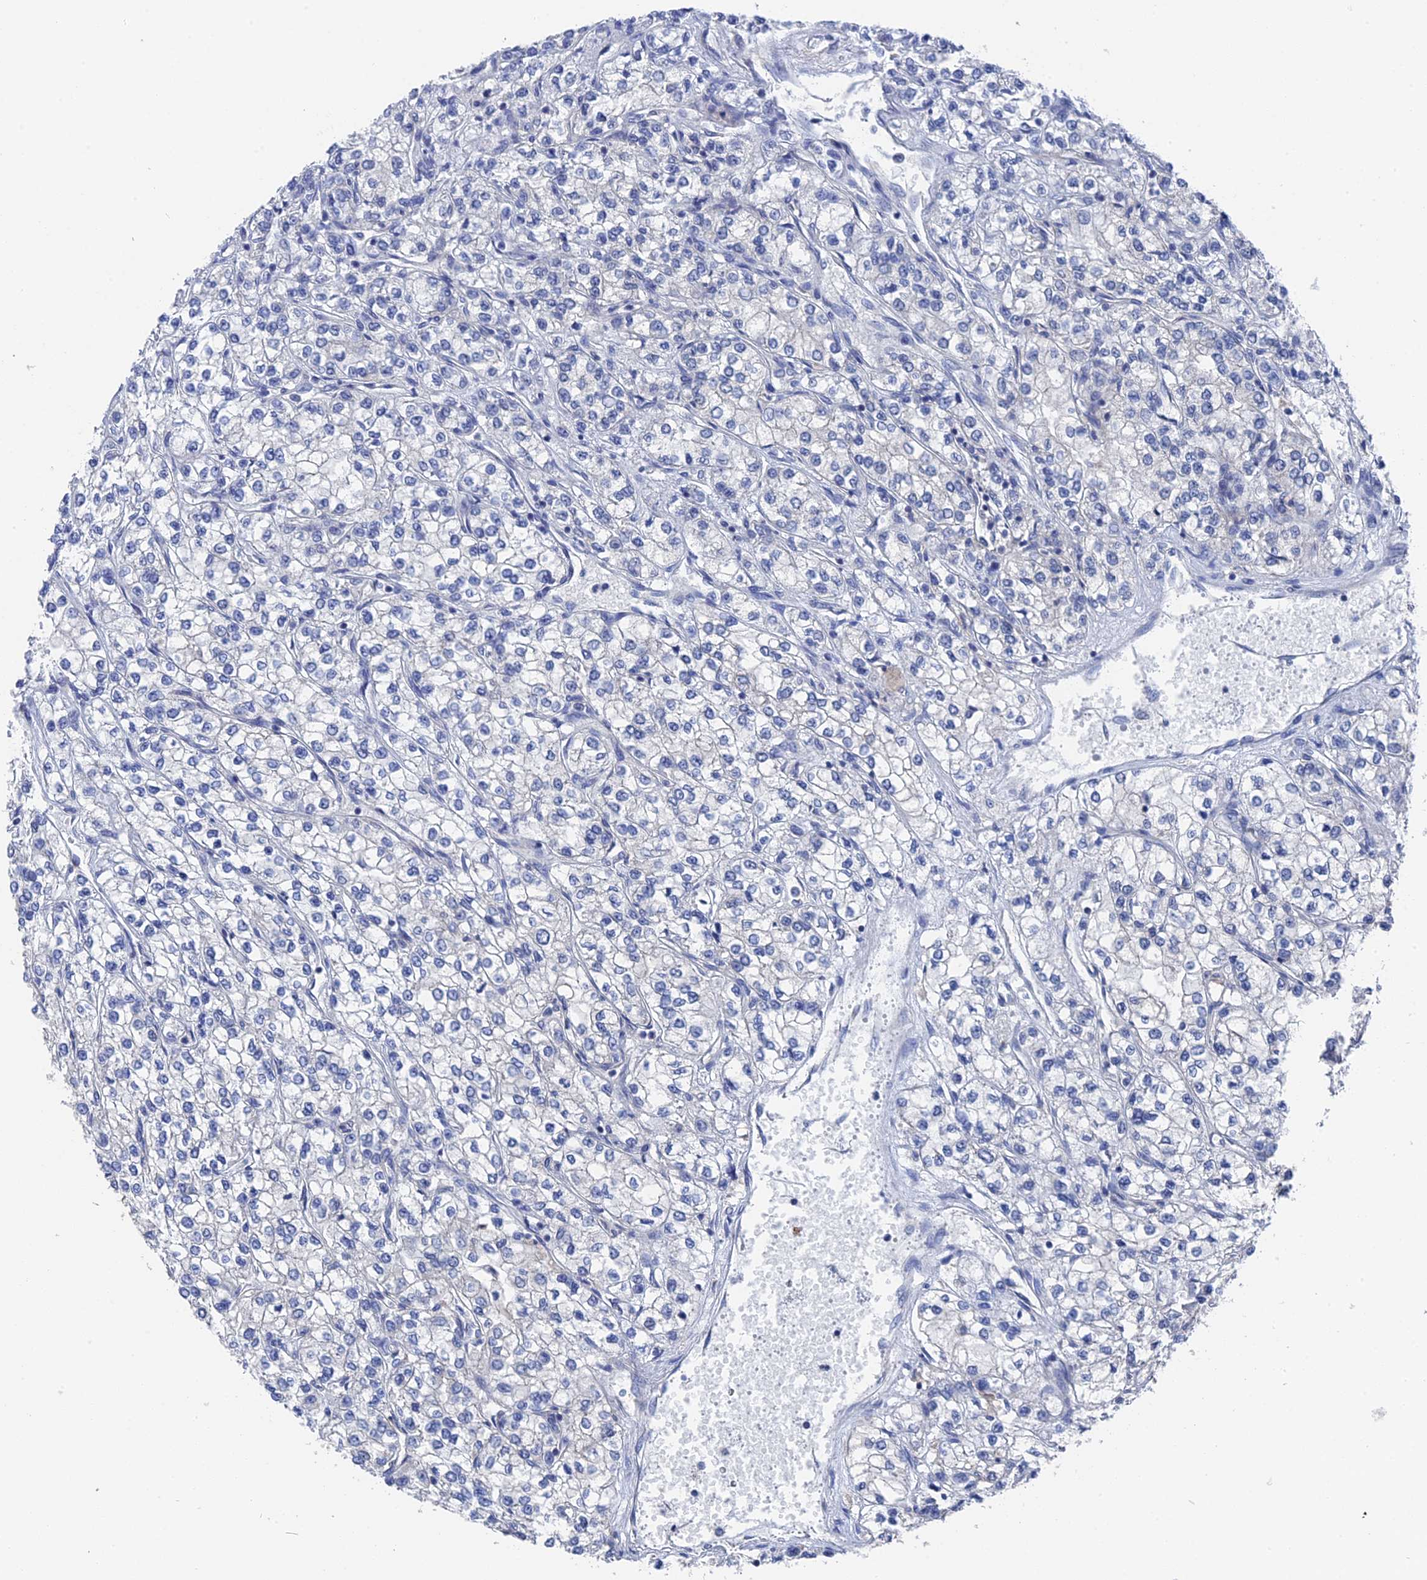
{"staining": {"intensity": "negative", "quantity": "none", "location": "none"}, "tissue": "renal cancer", "cell_type": "Tumor cells", "image_type": "cancer", "snomed": [{"axis": "morphology", "description": "Adenocarcinoma, NOS"}, {"axis": "topography", "description": "Kidney"}], "caption": "Immunohistochemistry photomicrograph of neoplastic tissue: human renal cancer stained with DAB displays no significant protein positivity in tumor cells.", "gene": "TSSC4", "patient": {"sex": "male", "age": 80}}